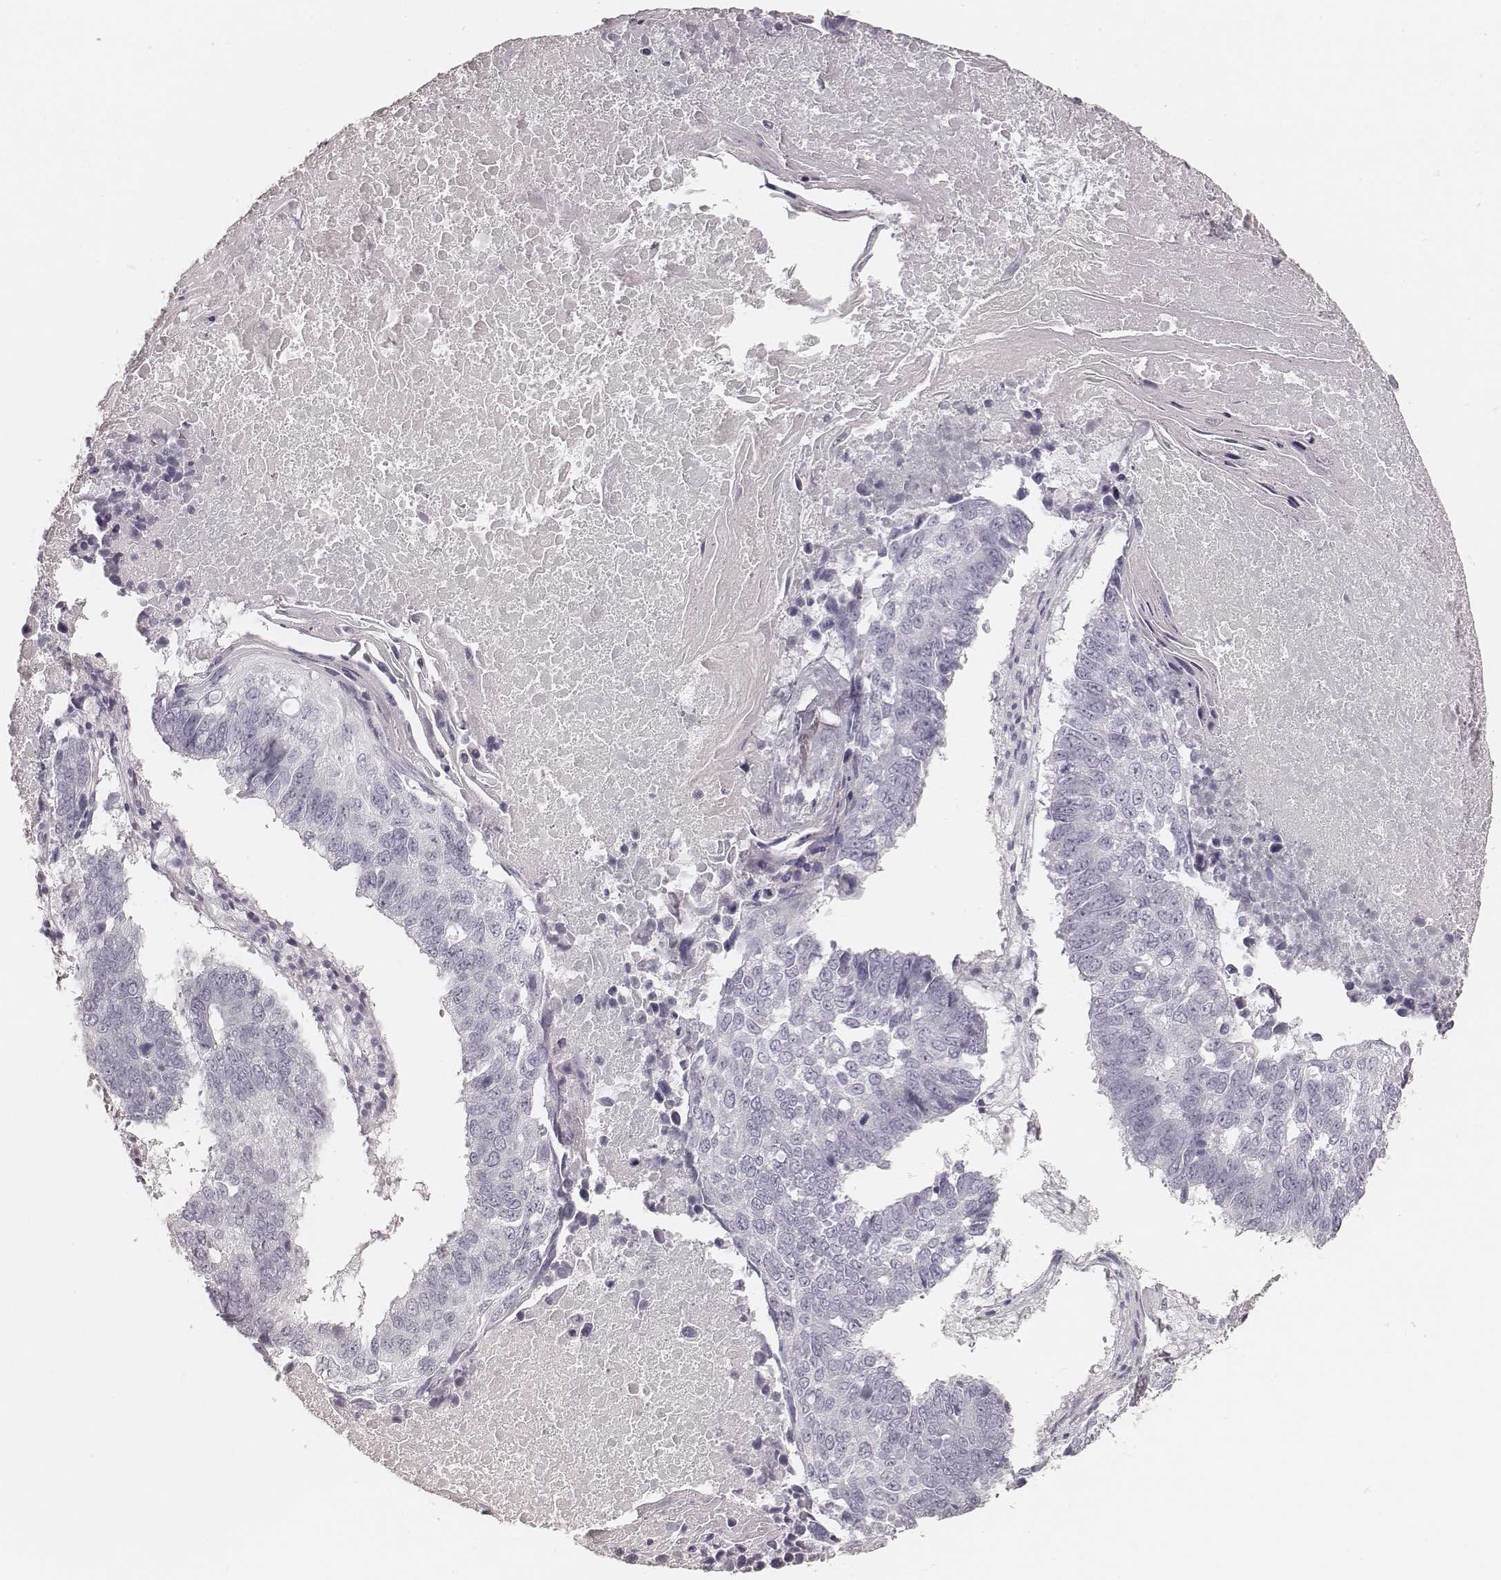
{"staining": {"intensity": "negative", "quantity": "none", "location": "none"}, "tissue": "lung cancer", "cell_type": "Tumor cells", "image_type": "cancer", "snomed": [{"axis": "morphology", "description": "Squamous cell carcinoma, NOS"}, {"axis": "topography", "description": "Lung"}], "caption": "DAB immunohistochemical staining of squamous cell carcinoma (lung) exhibits no significant positivity in tumor cells.", "gene": "KRT26", "patient": {"sex": "male", "age": 73}}